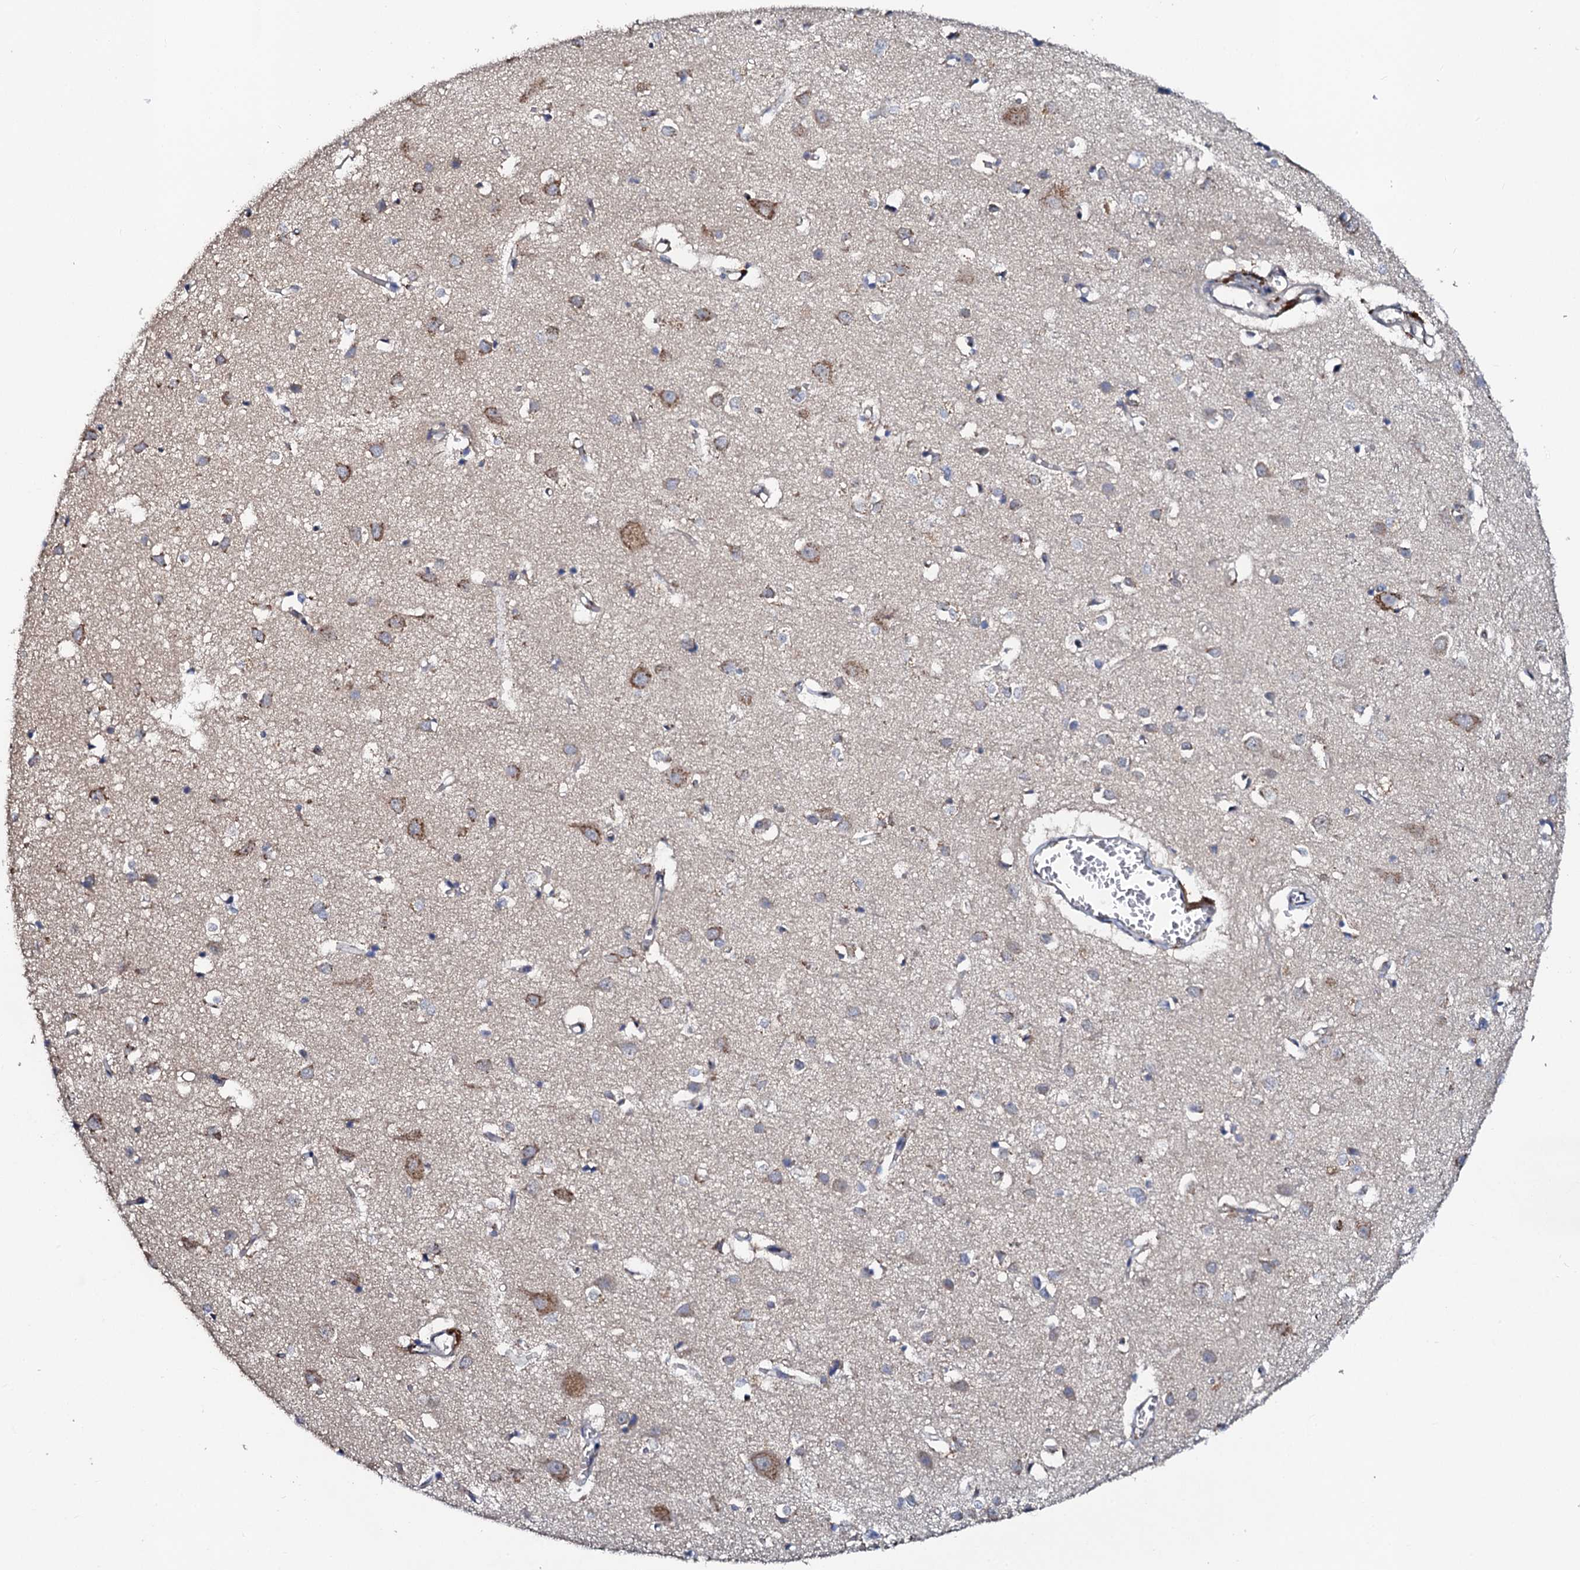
{"staining": {"intensity": "negative", "quantity": "none", "location": "none"}, "tissue": "cerebral cortex", "cell_type": "Endothelial cells", "image_type": "normal", "snomed": [{"axis": "morphology", "description": "Normal tissue, NOS"}, {"axis": "topography", "description": "Cerebral cortex"}], "caption": "DAB immunohistochemical staining of unremarkable cerebral cortex exhibits no significant staining in endothelial cells.", "gene": "GLCE", "patient": {"sex": "female", "age": 64}}